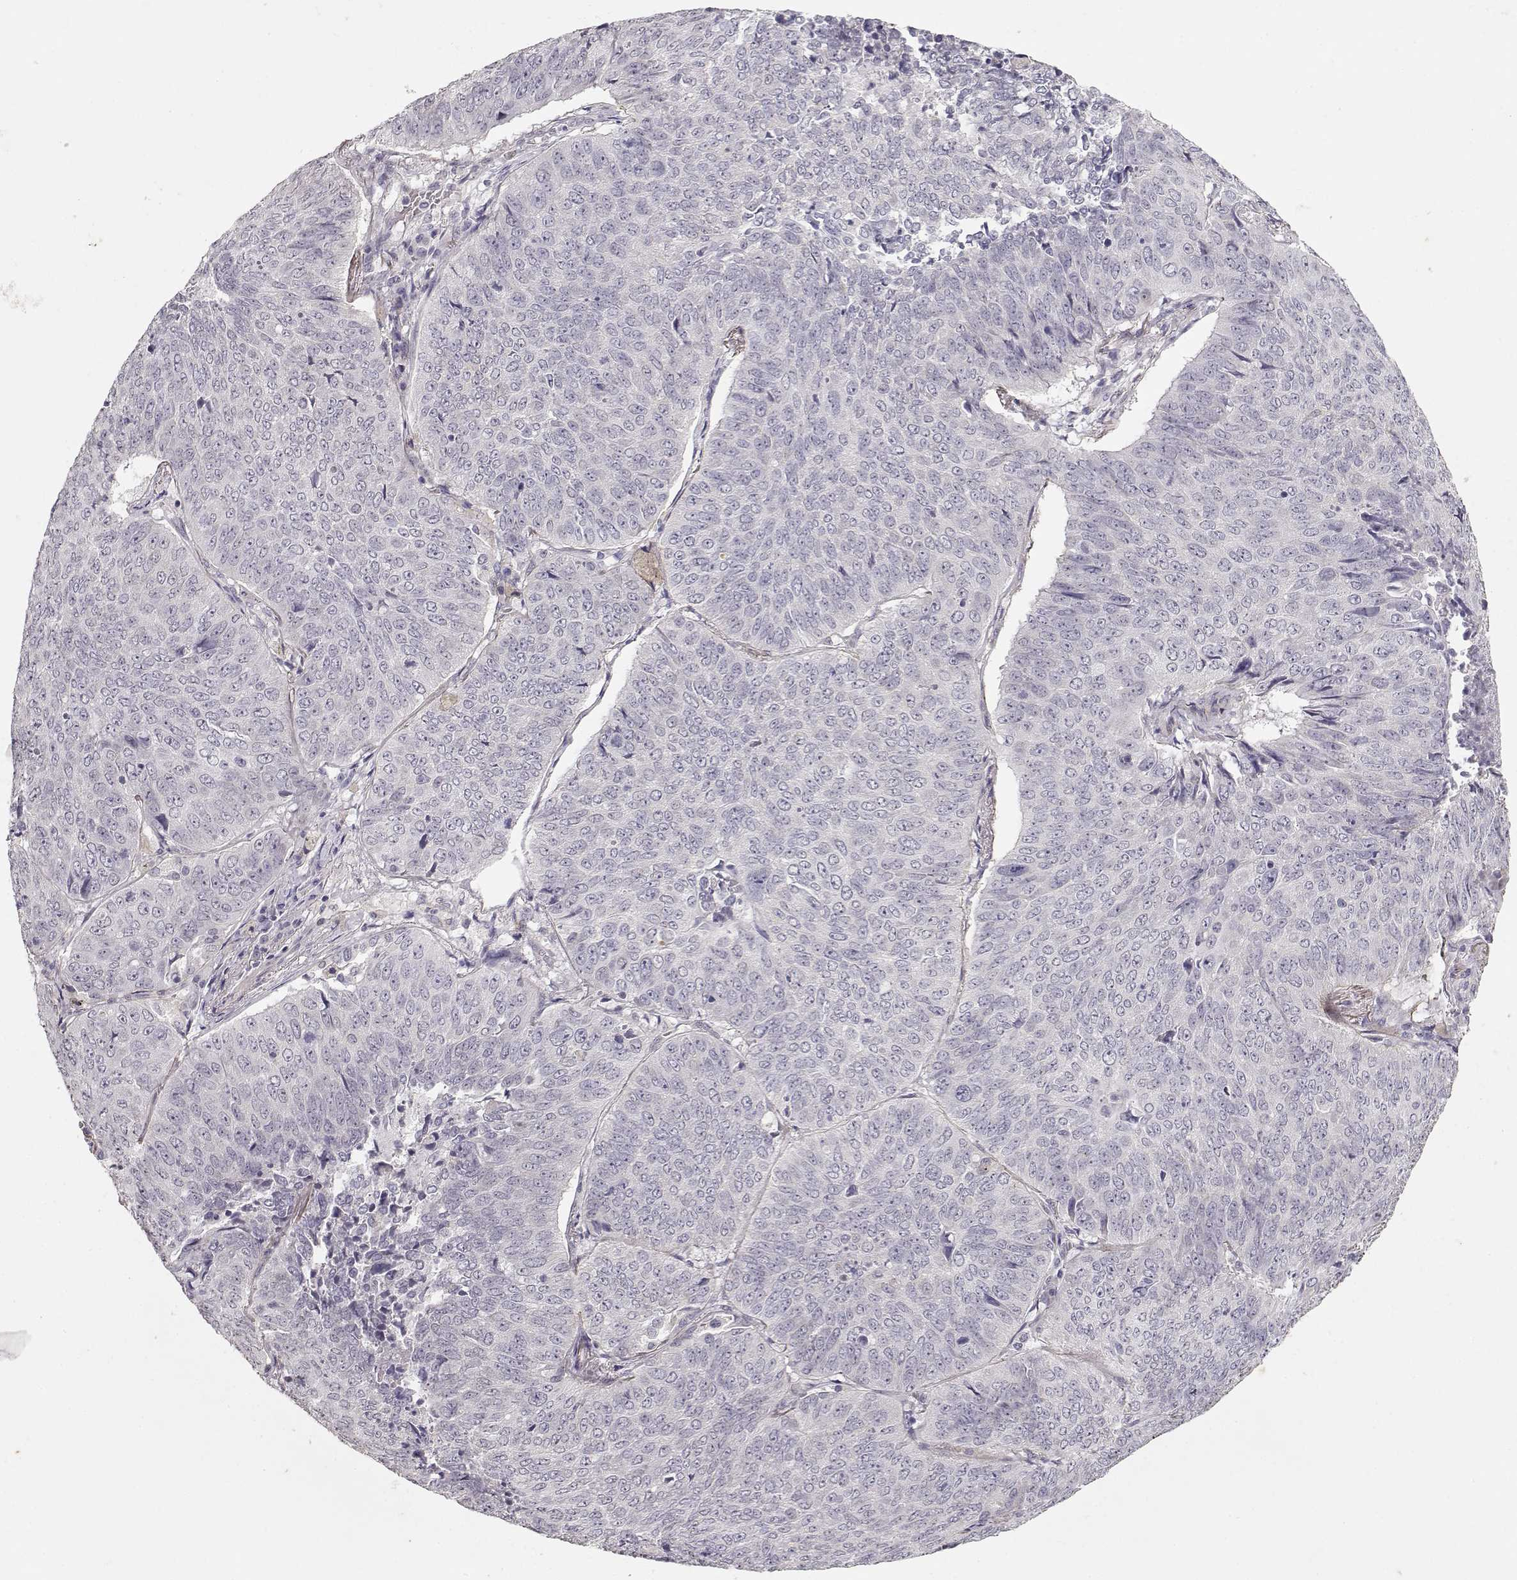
{"staining": {"intensity": "negative", "quantity": "none", "location": "none"}, "tissue": "lung cancer", "cell_type": "Tumor cells", "image_type": "cancer", "snomed": [{"axis": "morphology", "description": "Normal tissue, NOS"}, {"axis": "morphology", "description": "Squamous cell carcinoma, NOS"}, {"axis": "topography", "description": "Bronchus"}, {"axis": "topography", "description": "Lung"}], "caption": "Lung squamous cell carcinoma was stained to show a protein in brown. There is no significant staining in tumor cells.", "gene": "LAMA5", "patient": {"sex": "male", "age": 64}}